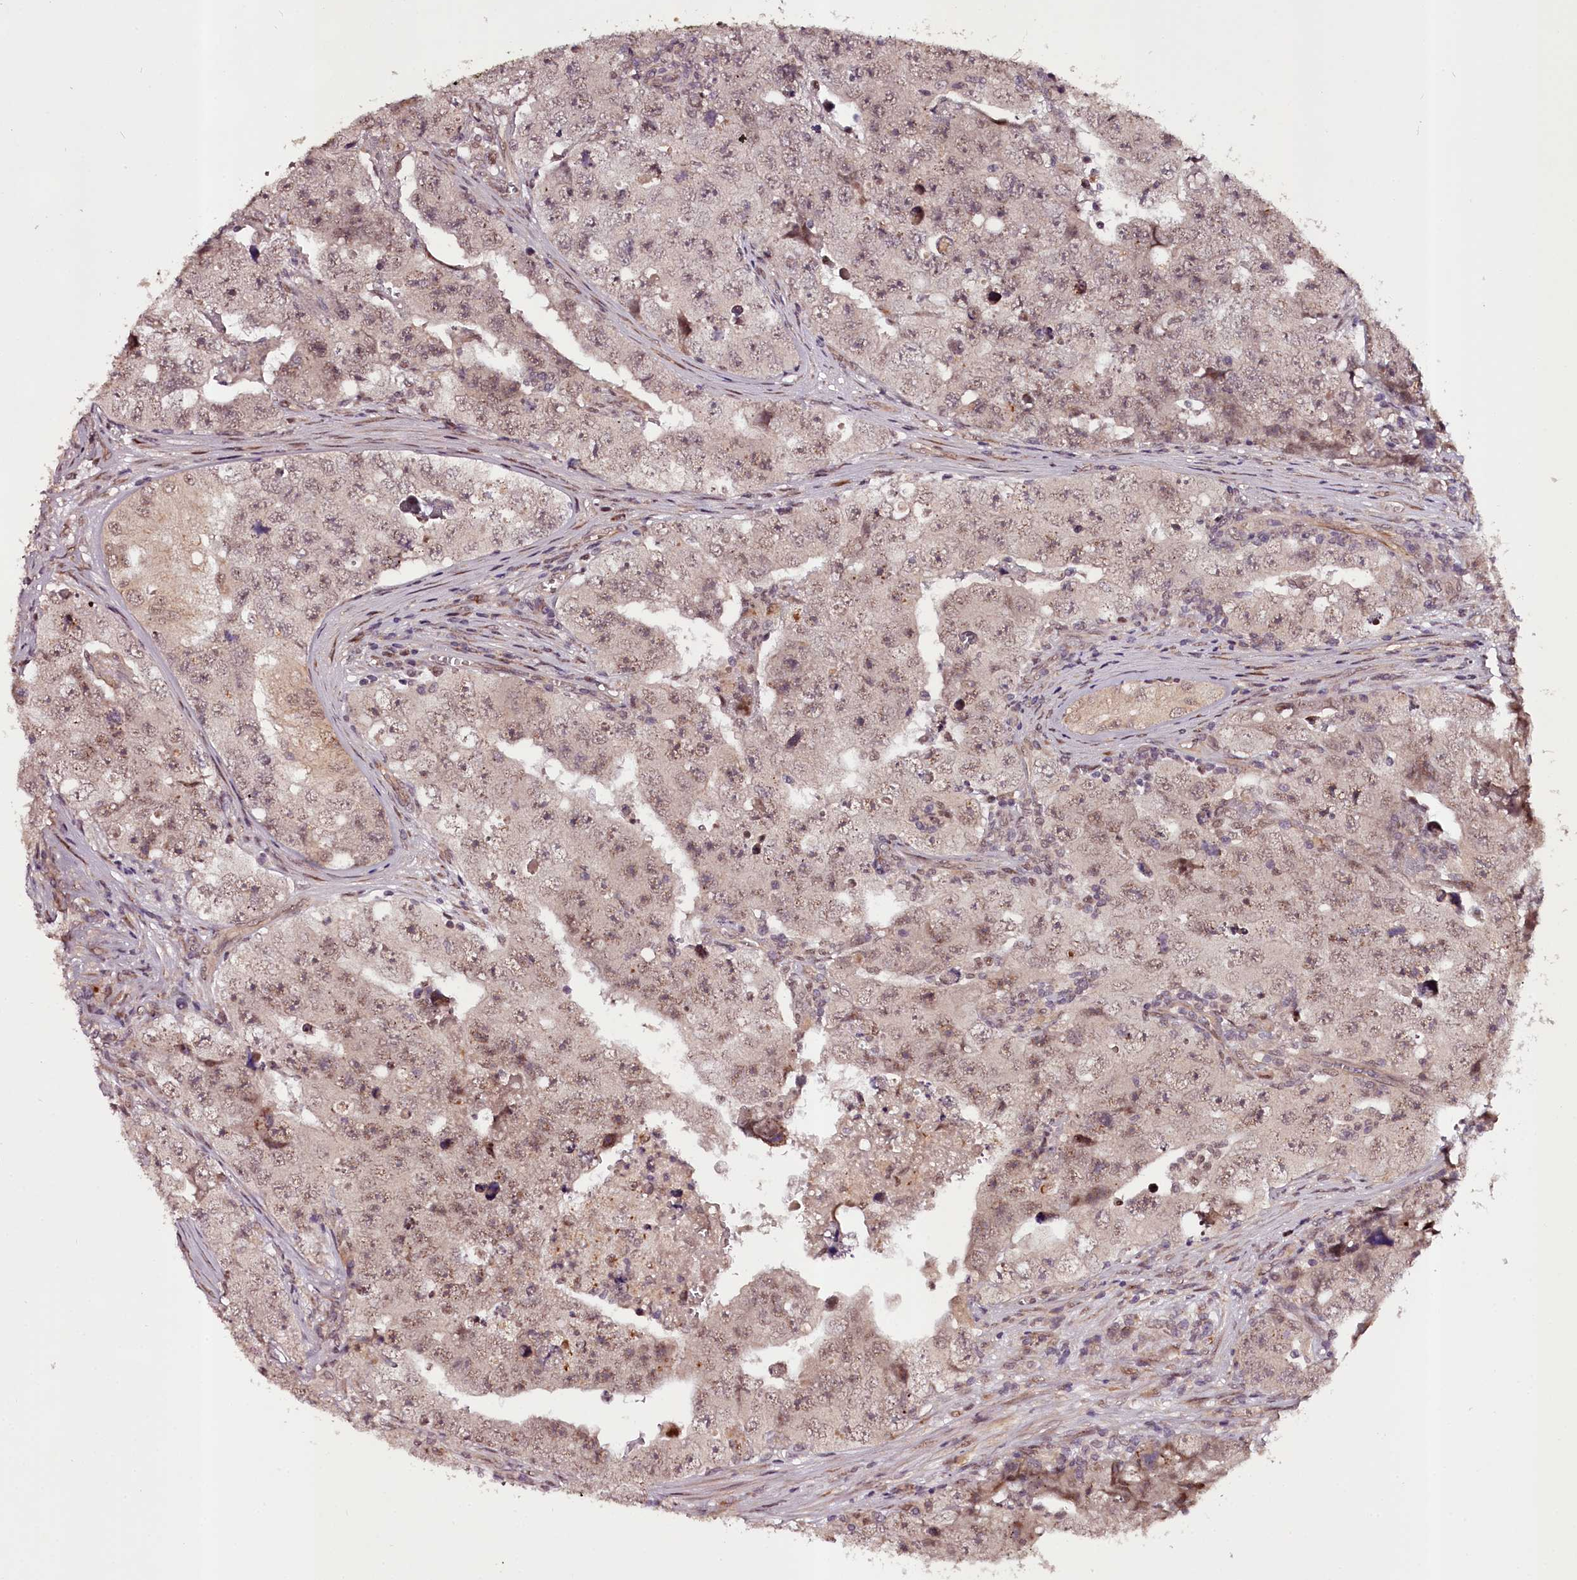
{"staining": {"intensity": "weak", "quantity": "25%-75%", "location": "nuclear"}, "tissue": "testis cancer", "cell_type": "Tumor cells", "image_type": "cancer", "snomed": [{"axis": "morphology", "description": "Carcinoma, Embryonal, NOS"}, {"axis": "topography", "description": "Testis"}], "caption": "Testis embryonal carcinoma was stained to show a protein in brown. There is low levels of weak nuclear expression in about 25%-75% of tumor cells. Using DAB (brown) and hematoxylin (blue) stains, captured at high magnification using brightfield microscopy.", "gene": "MAML3", "patient": {"sex": "male", "age": 17}}